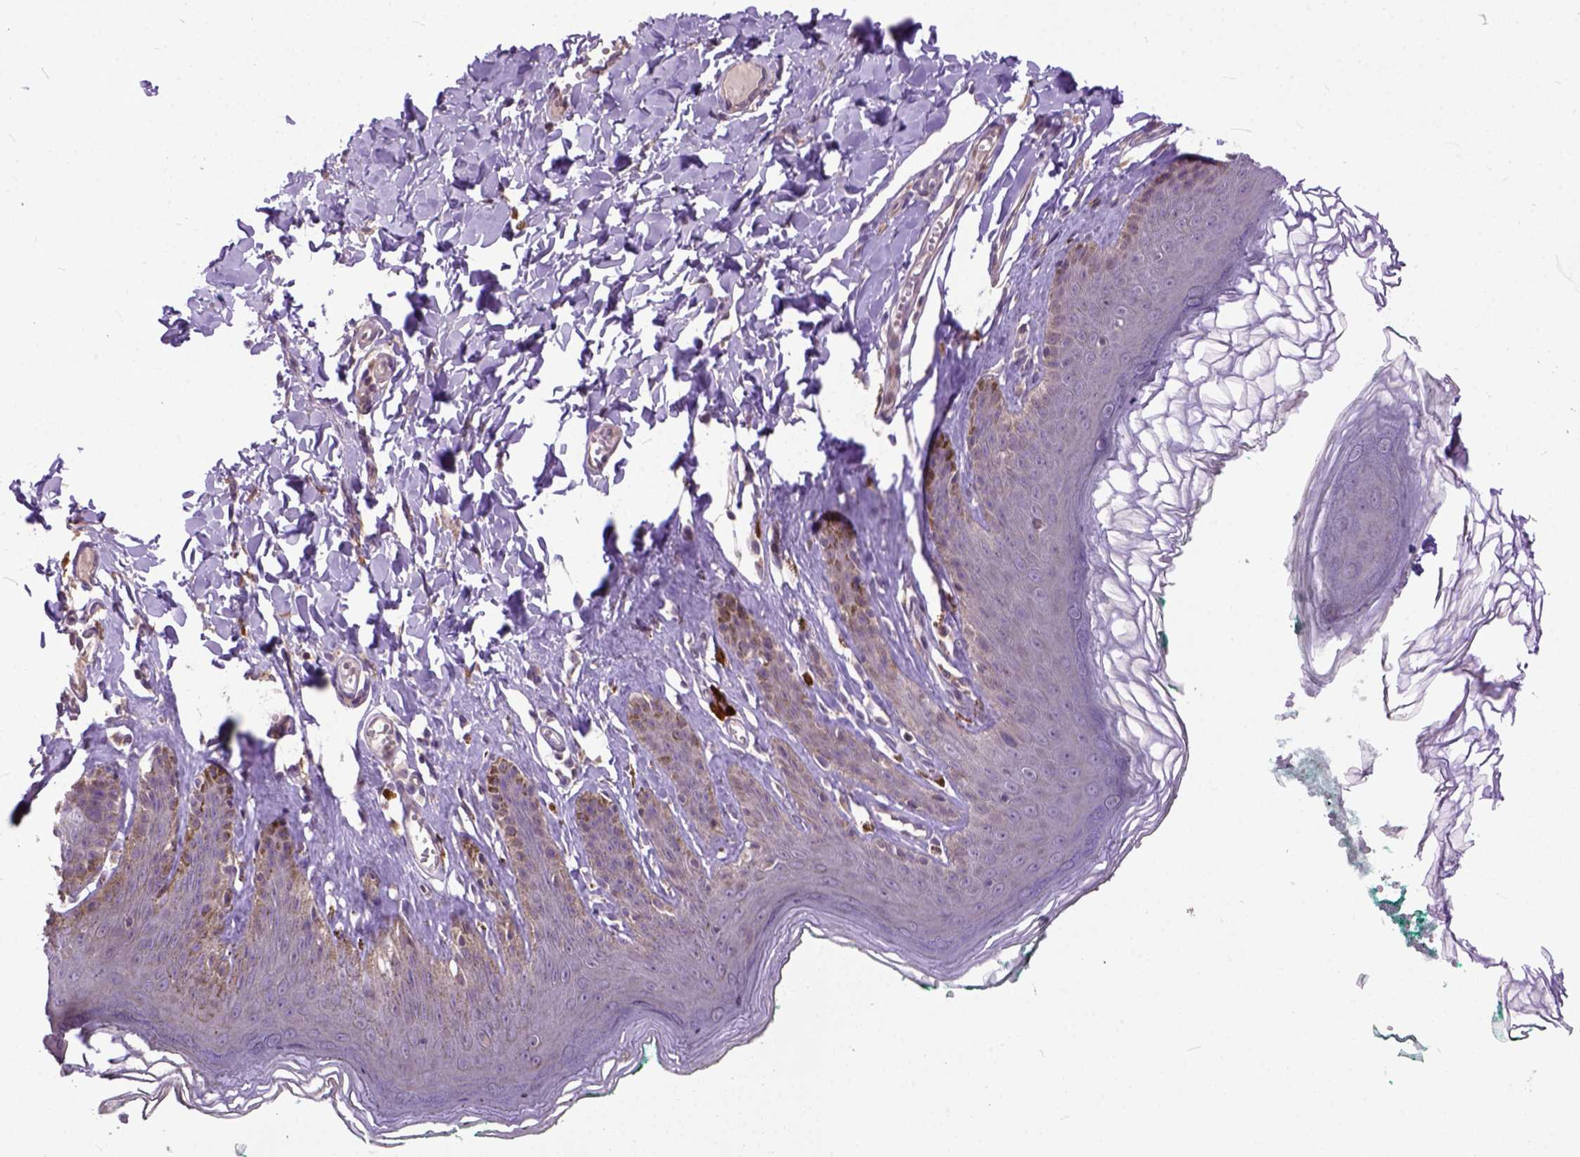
{"staining": {"intensity": "weak", "quantity": "<25%", "location": "cytoplasmic/membranous"}, "tissue": "skin", "cell_type": "Epidermal cells", "image_type": "normal", "snomed": [{"axis": "morphology", "description": "Normal tissue, NOS"}, {"axis": "topography", "description": "Vulva"}, {"axis": "topography", "description": "Peripheral nerve tissue"}], "caption": "Immunohistochemistry (IHC) photomicrograph of normal skin: human skin stained with DAB (3,3'-diaminobenzidine) displays no significant protein expression in epidermal cells. (Immunohistochemistry (IHC), brightfield microscopy, high magnification).", "gene": "CPNE1", "patient": {"sex": "female", "age": 66}}